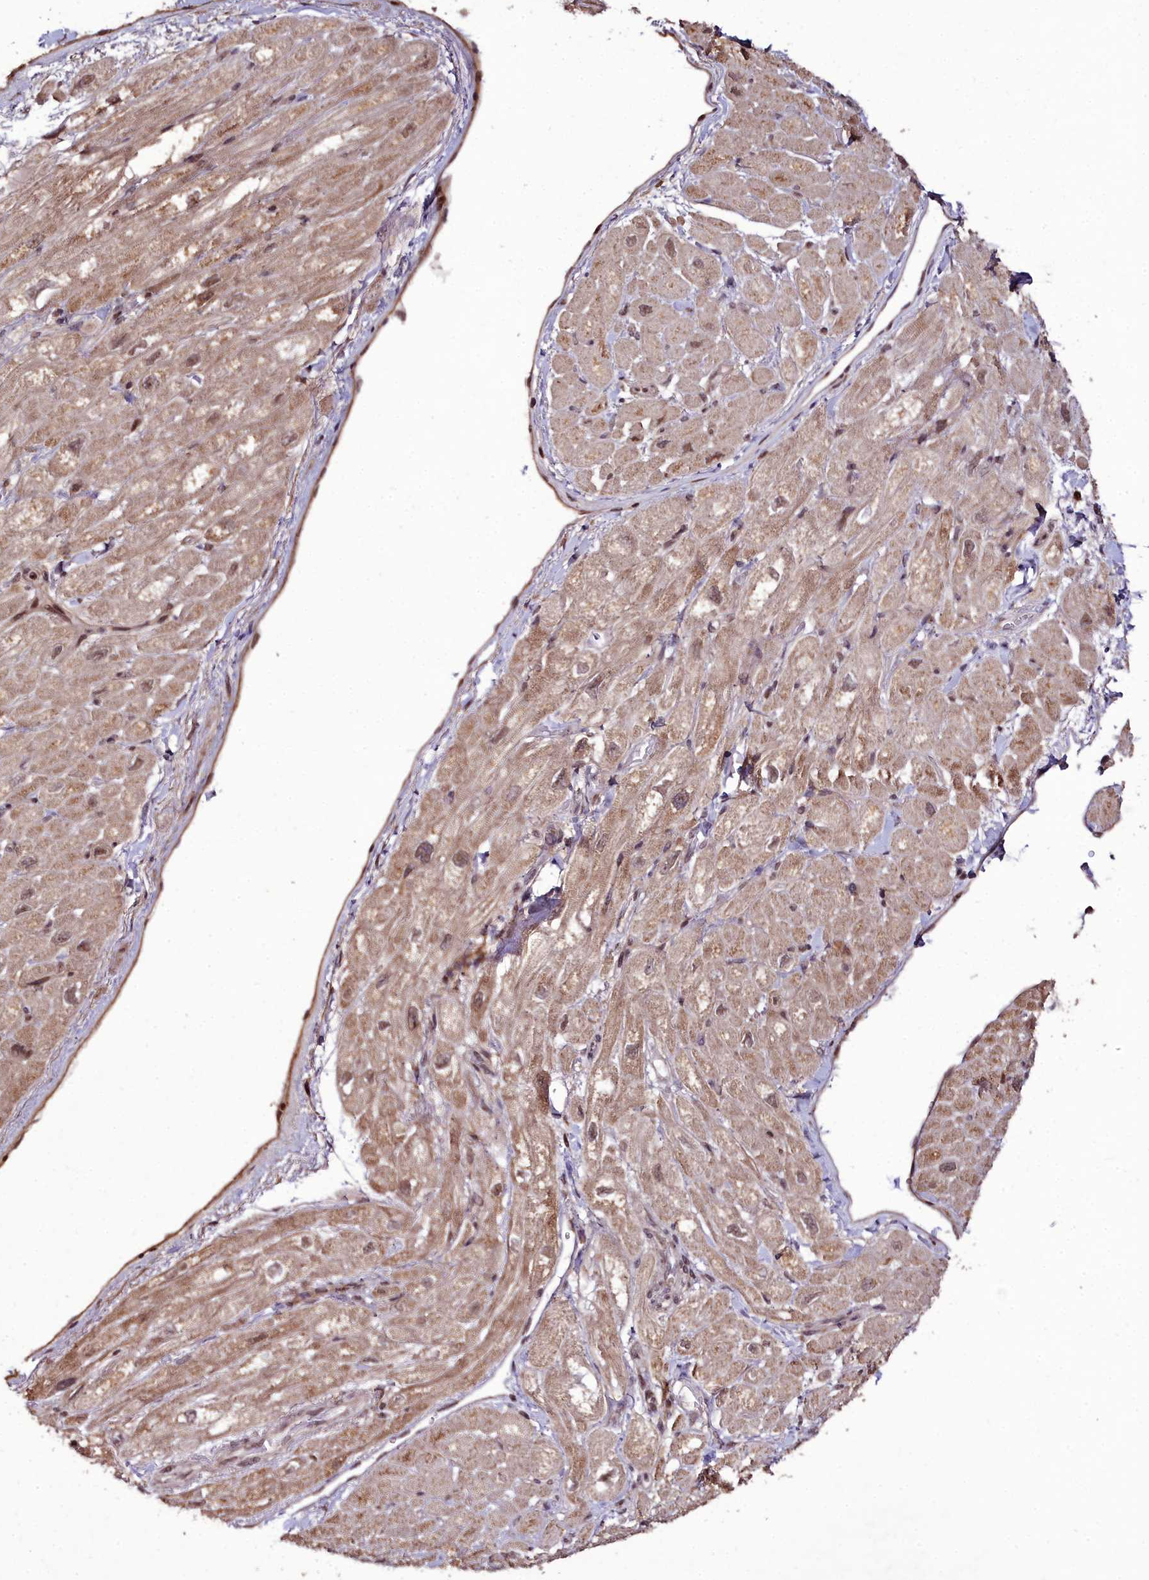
{"staining": {"intensity": "moderate", "quantity": "25%-75%", "location": "cytoplasmic/membranous,nuclear"}, "tissue": "heart muscle", "cell_type": "Cardiomyocytes", "image_type": "normal", "snomed": [{"axis": "morphology", "description": "Normal tissue, NOS"}, {"axis": "topography", "description": "Heart"}], "caption": "Normal heart muscle displays moderate cytoplasmic/membranous,nuclear positivity in approximately 25%-75% of cardiomyocytes Immunohistochemistry (ihc) stains the protein in brown and the nuclei are stained blue..", "gene": "CXXC1", "patient": {"sex": "male", "age": 65}}